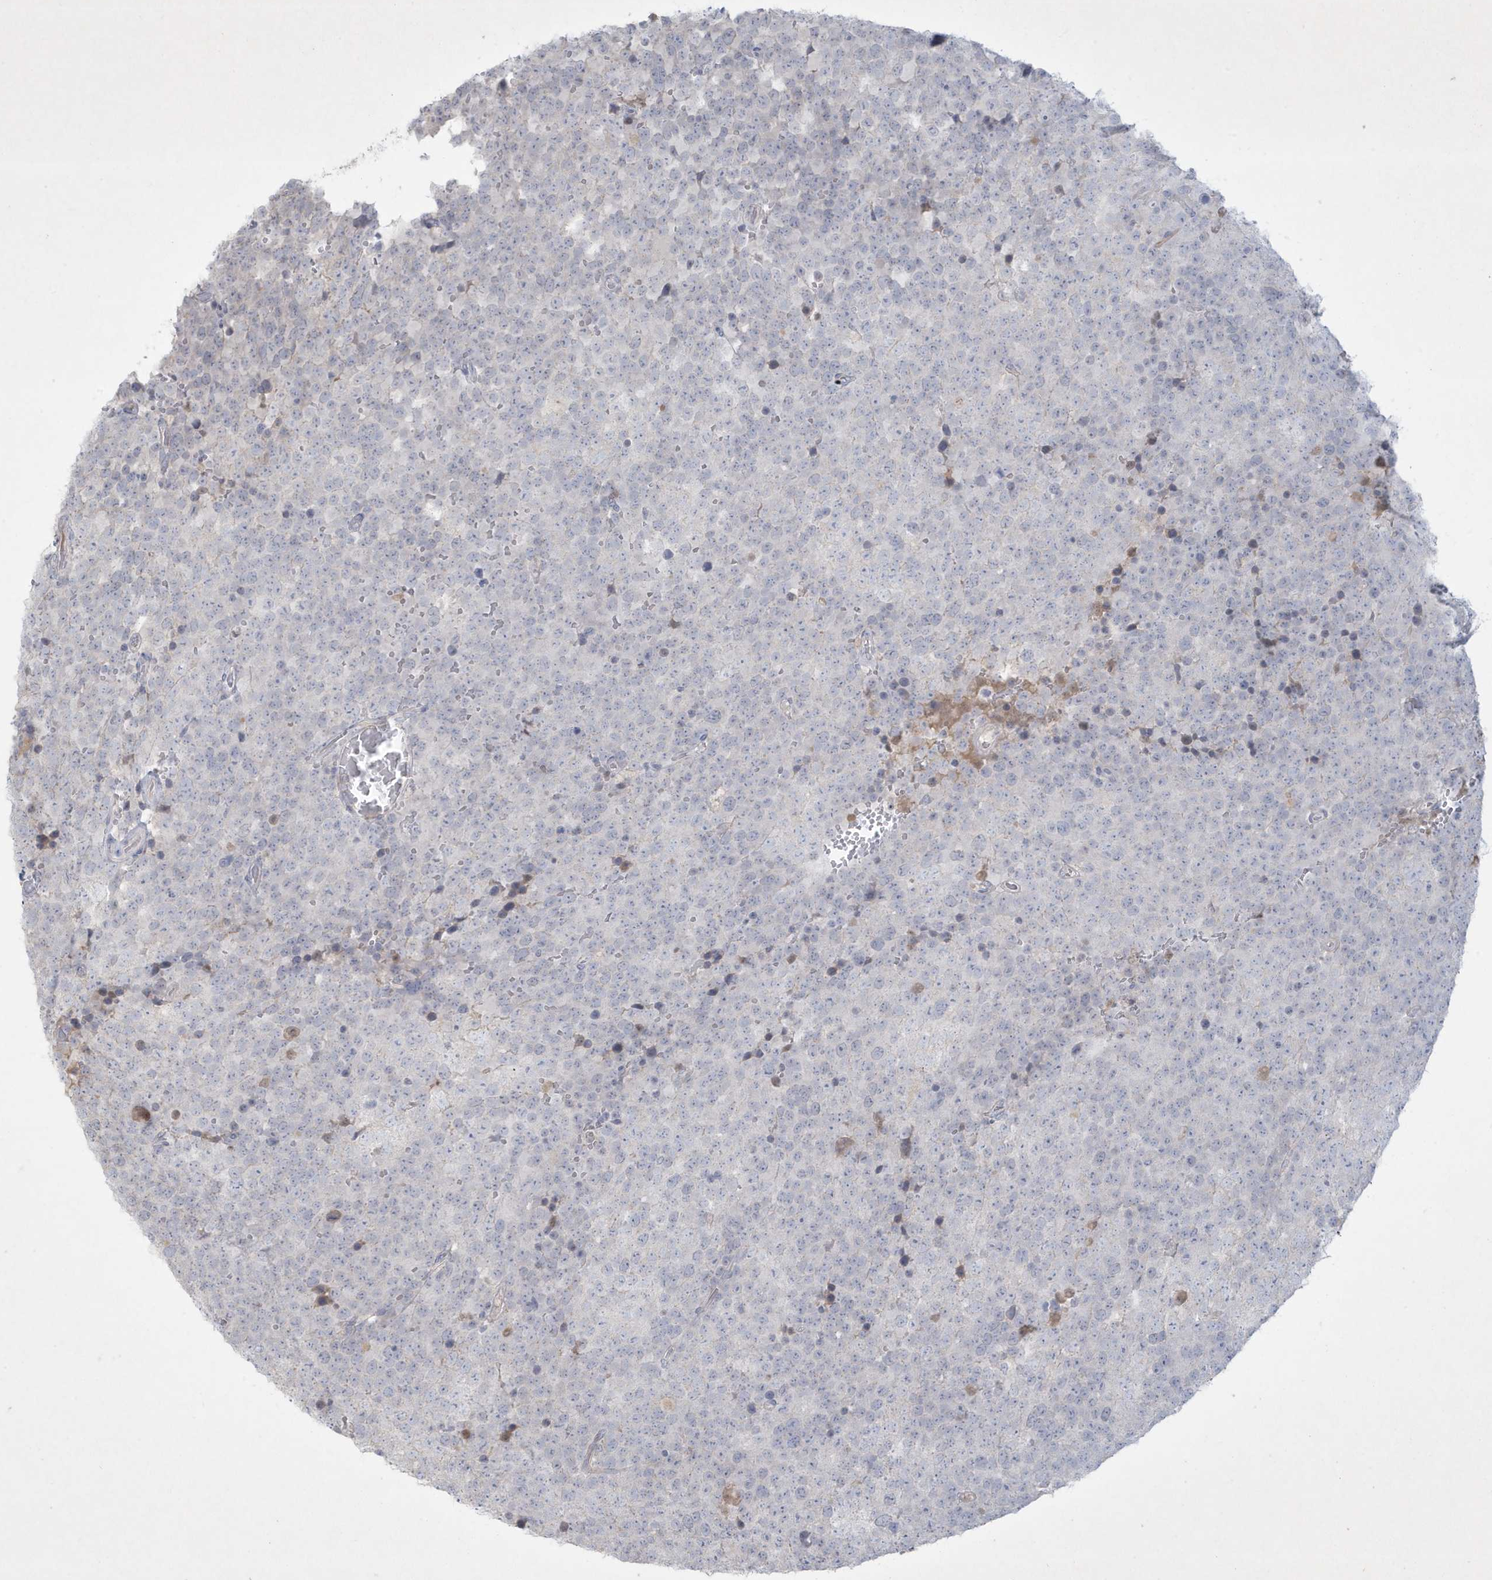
{"staining": {"intensity": "negative", "quantity": "none", "location": "none"}, "tissue": "testis cancer", "cell_type": "Tumor cells", "image_type": "cancer", "snomed": [{"axis": "morphology", "description": "Seminoma, NOS"}, {"axis": "topography", "description": "Testis"}], "caption": "An image of human seminoma (testis) is negative for staining in tumor cells. The staining is performed using DAB (3,3'-diaminobenzidine) brown chromogen with nuclei counter-stained in using hematoxylin.", "gene": "CCDC24", "patient": {"sex": "male", "age": 71}}